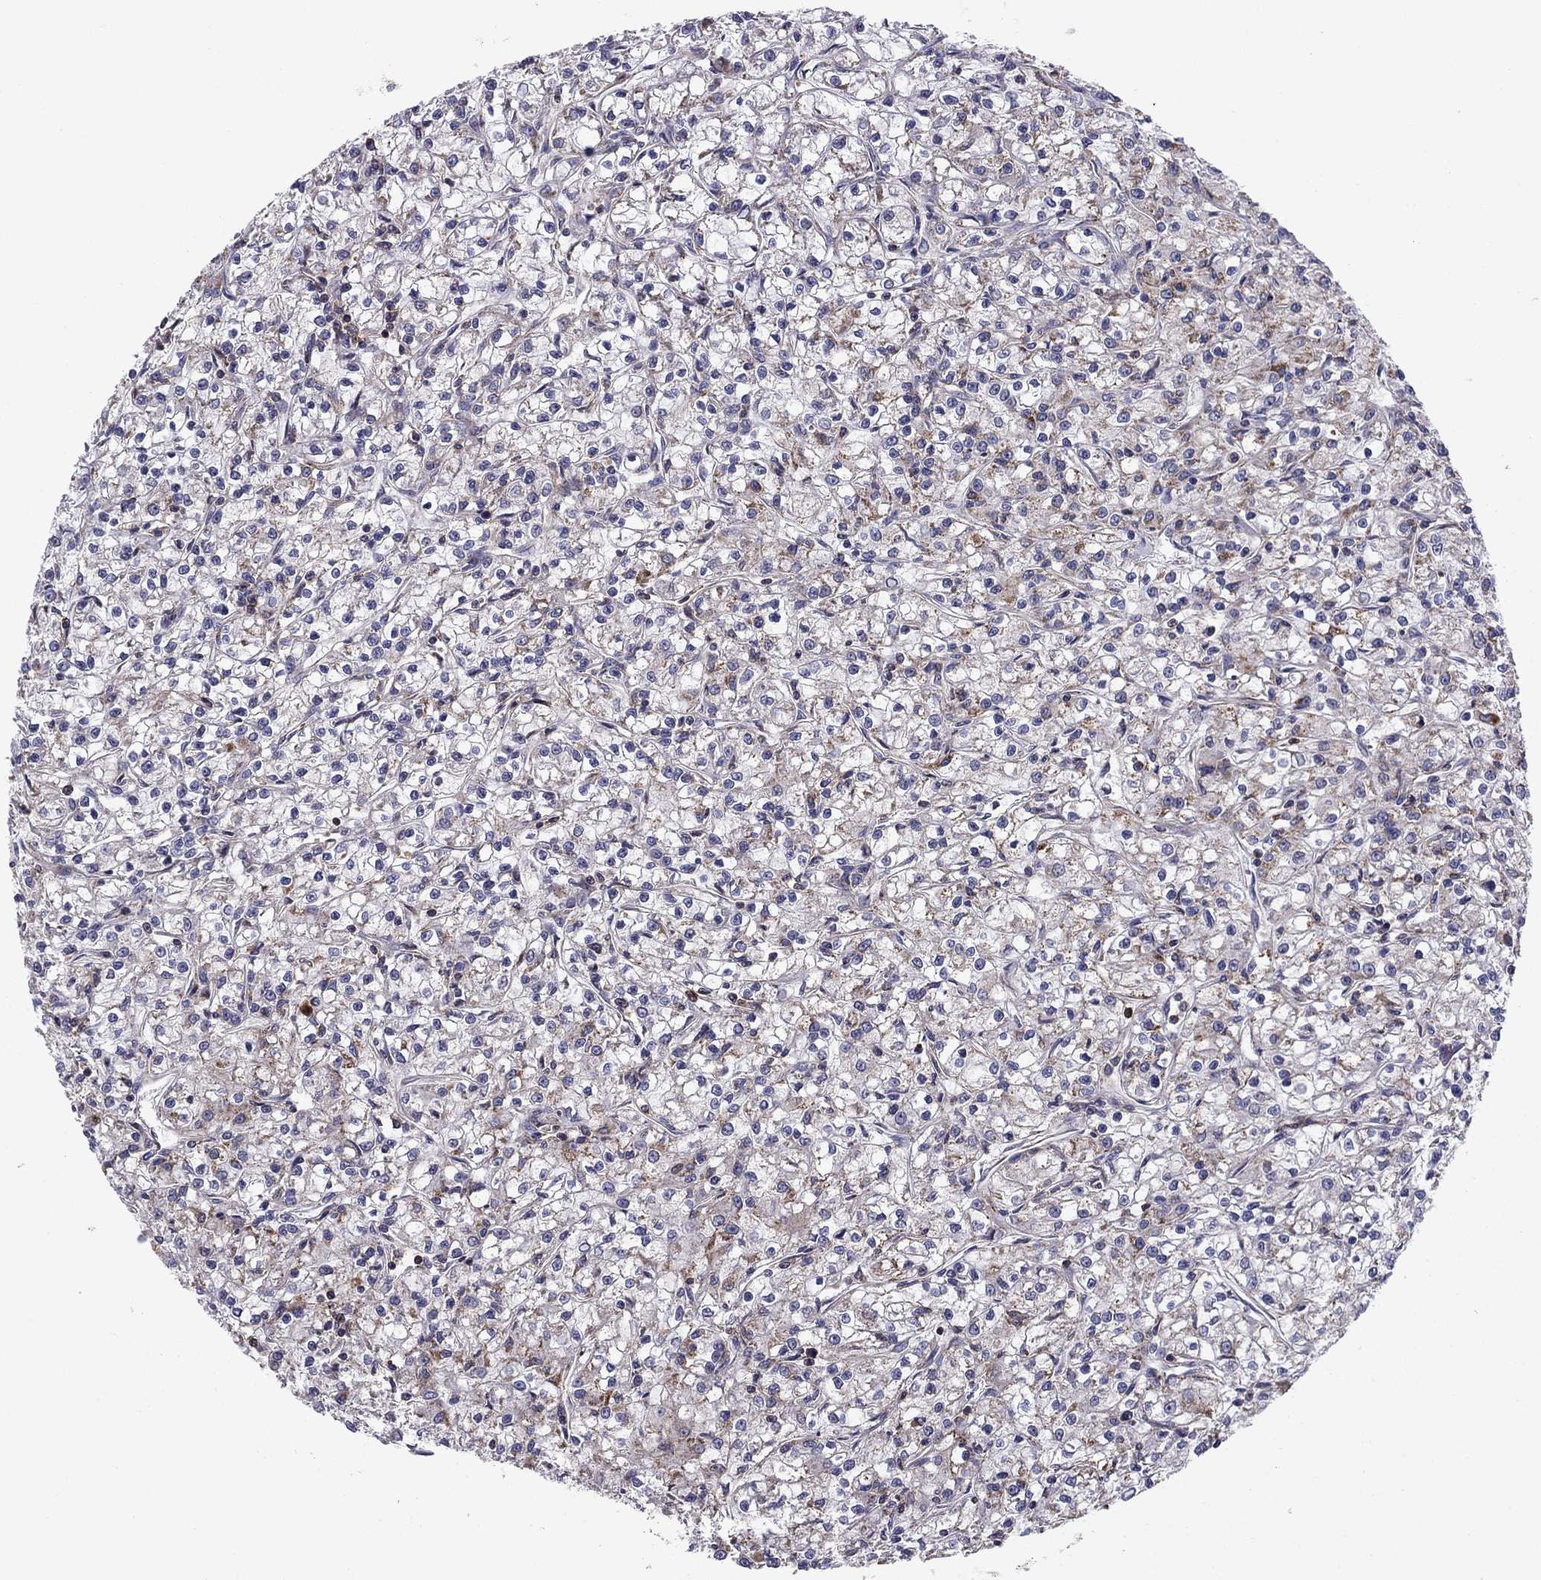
{"staining": {"intensity": "weak", "quantity": "<25%", "location": "cytoplasmic/membranous"}, "tissue": "renal cancer", "cell_type": "Tumor cells", "image_type": "cancer", "snomed": [{"axis": "morphology", "description": "Adenocarcinoma, NOS"}, {"axis": "topography", "description": "Kidney"}], "caption": "Human renal cancer stained for a protein using IHC shows no expression in tumor cells.", "gene": "ALG6", "patient": {"sex": "female", "age": 59}}